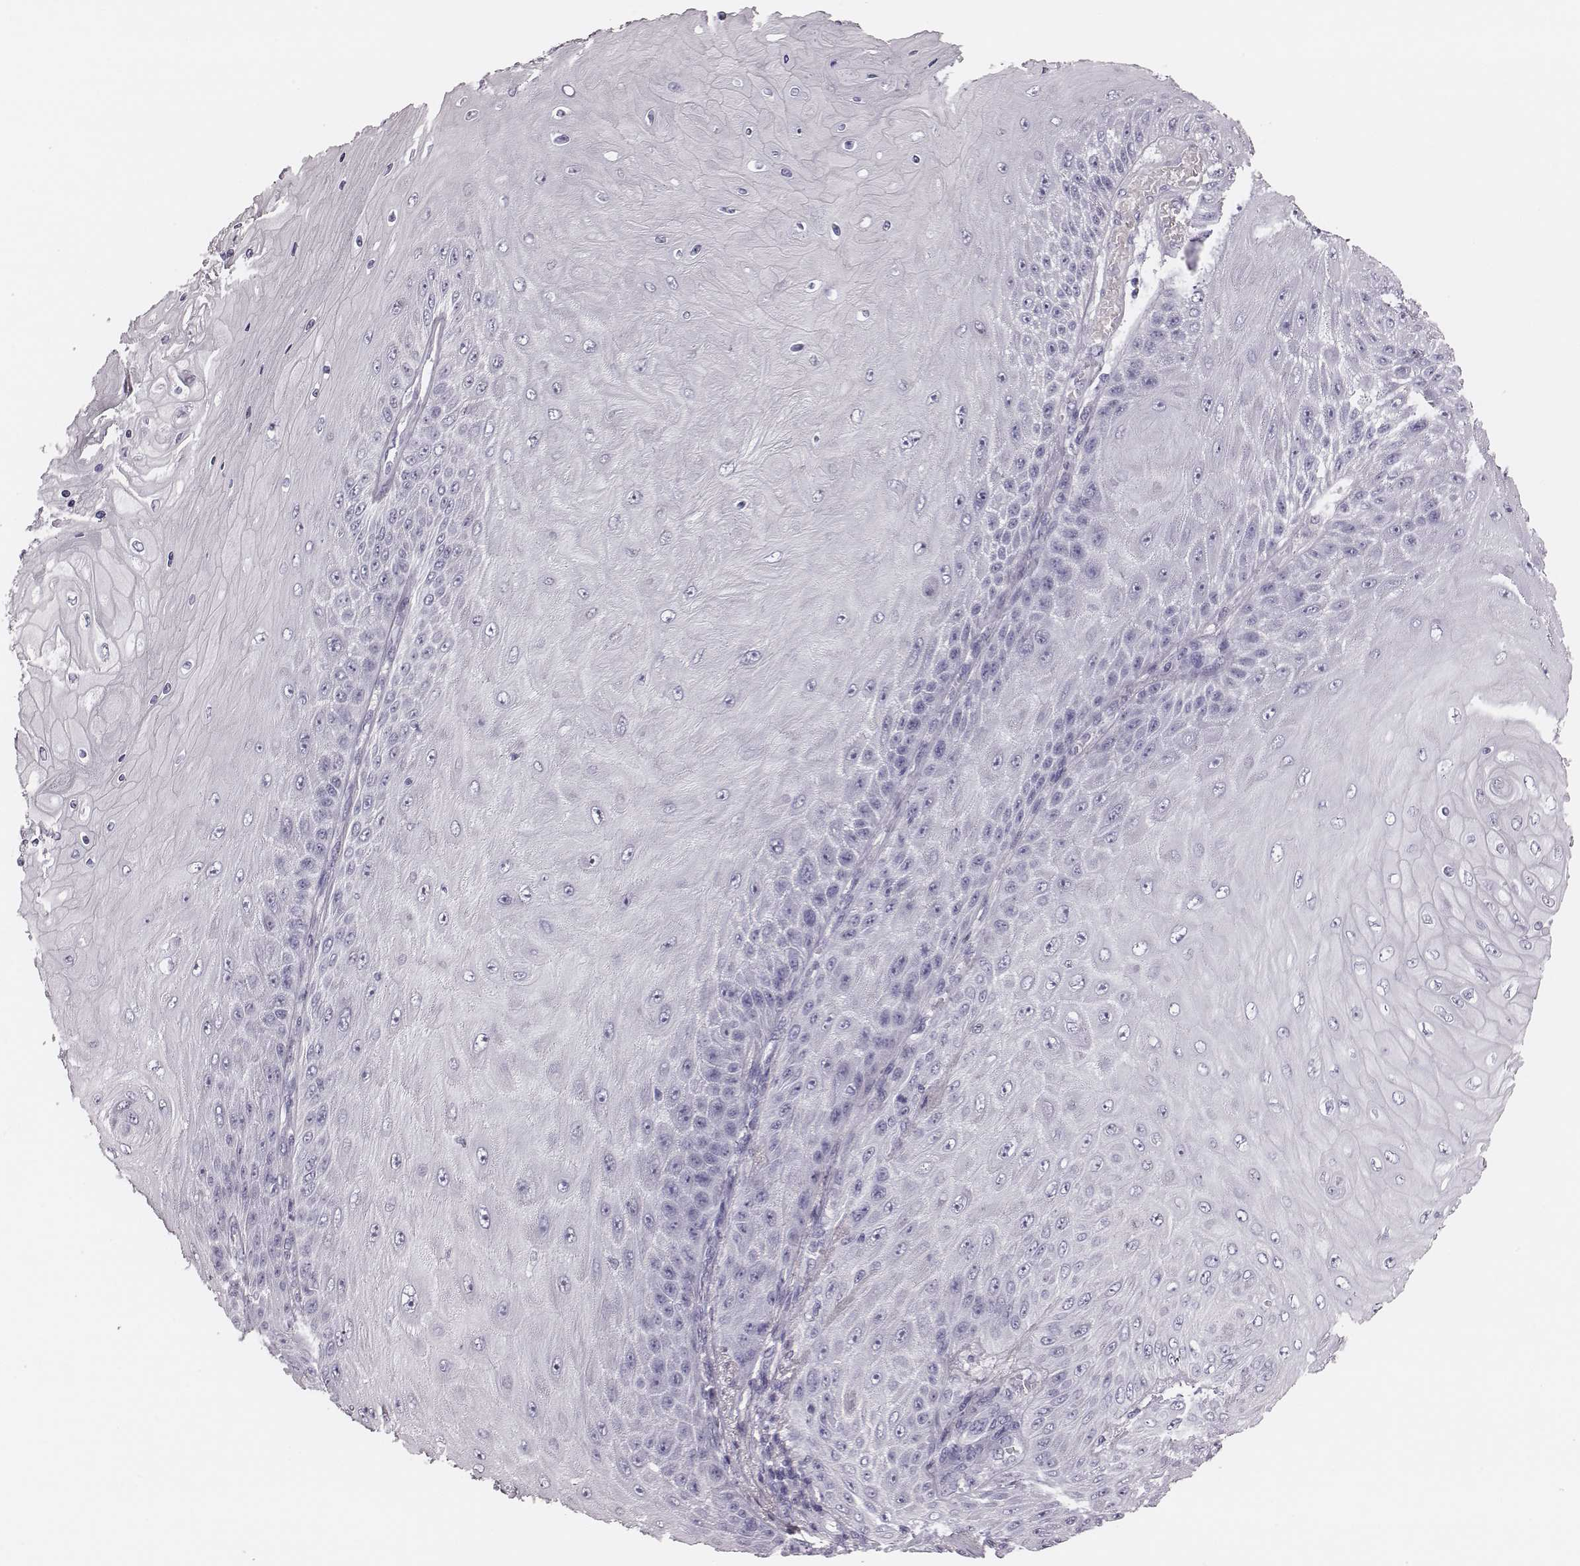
{"staining": {"intensity": "negative", "quantity": "none", "location": "none"}, "tissue": "skin cancer", "cell_type": "Tumor cells", "image_type": "cancer", "snomed": [{"axis": "morphology", "description": "Squamous cell carcinoma, NOS"}, {"axis": "topography", "description": "Skin"}], "caption": "Immunohistochemistry (IHC) of skin squamous cell carcinoma exhibits no expression in tumor cells.", "gene": "CSH1", "patient": {"sex": "male", "age": 62}}